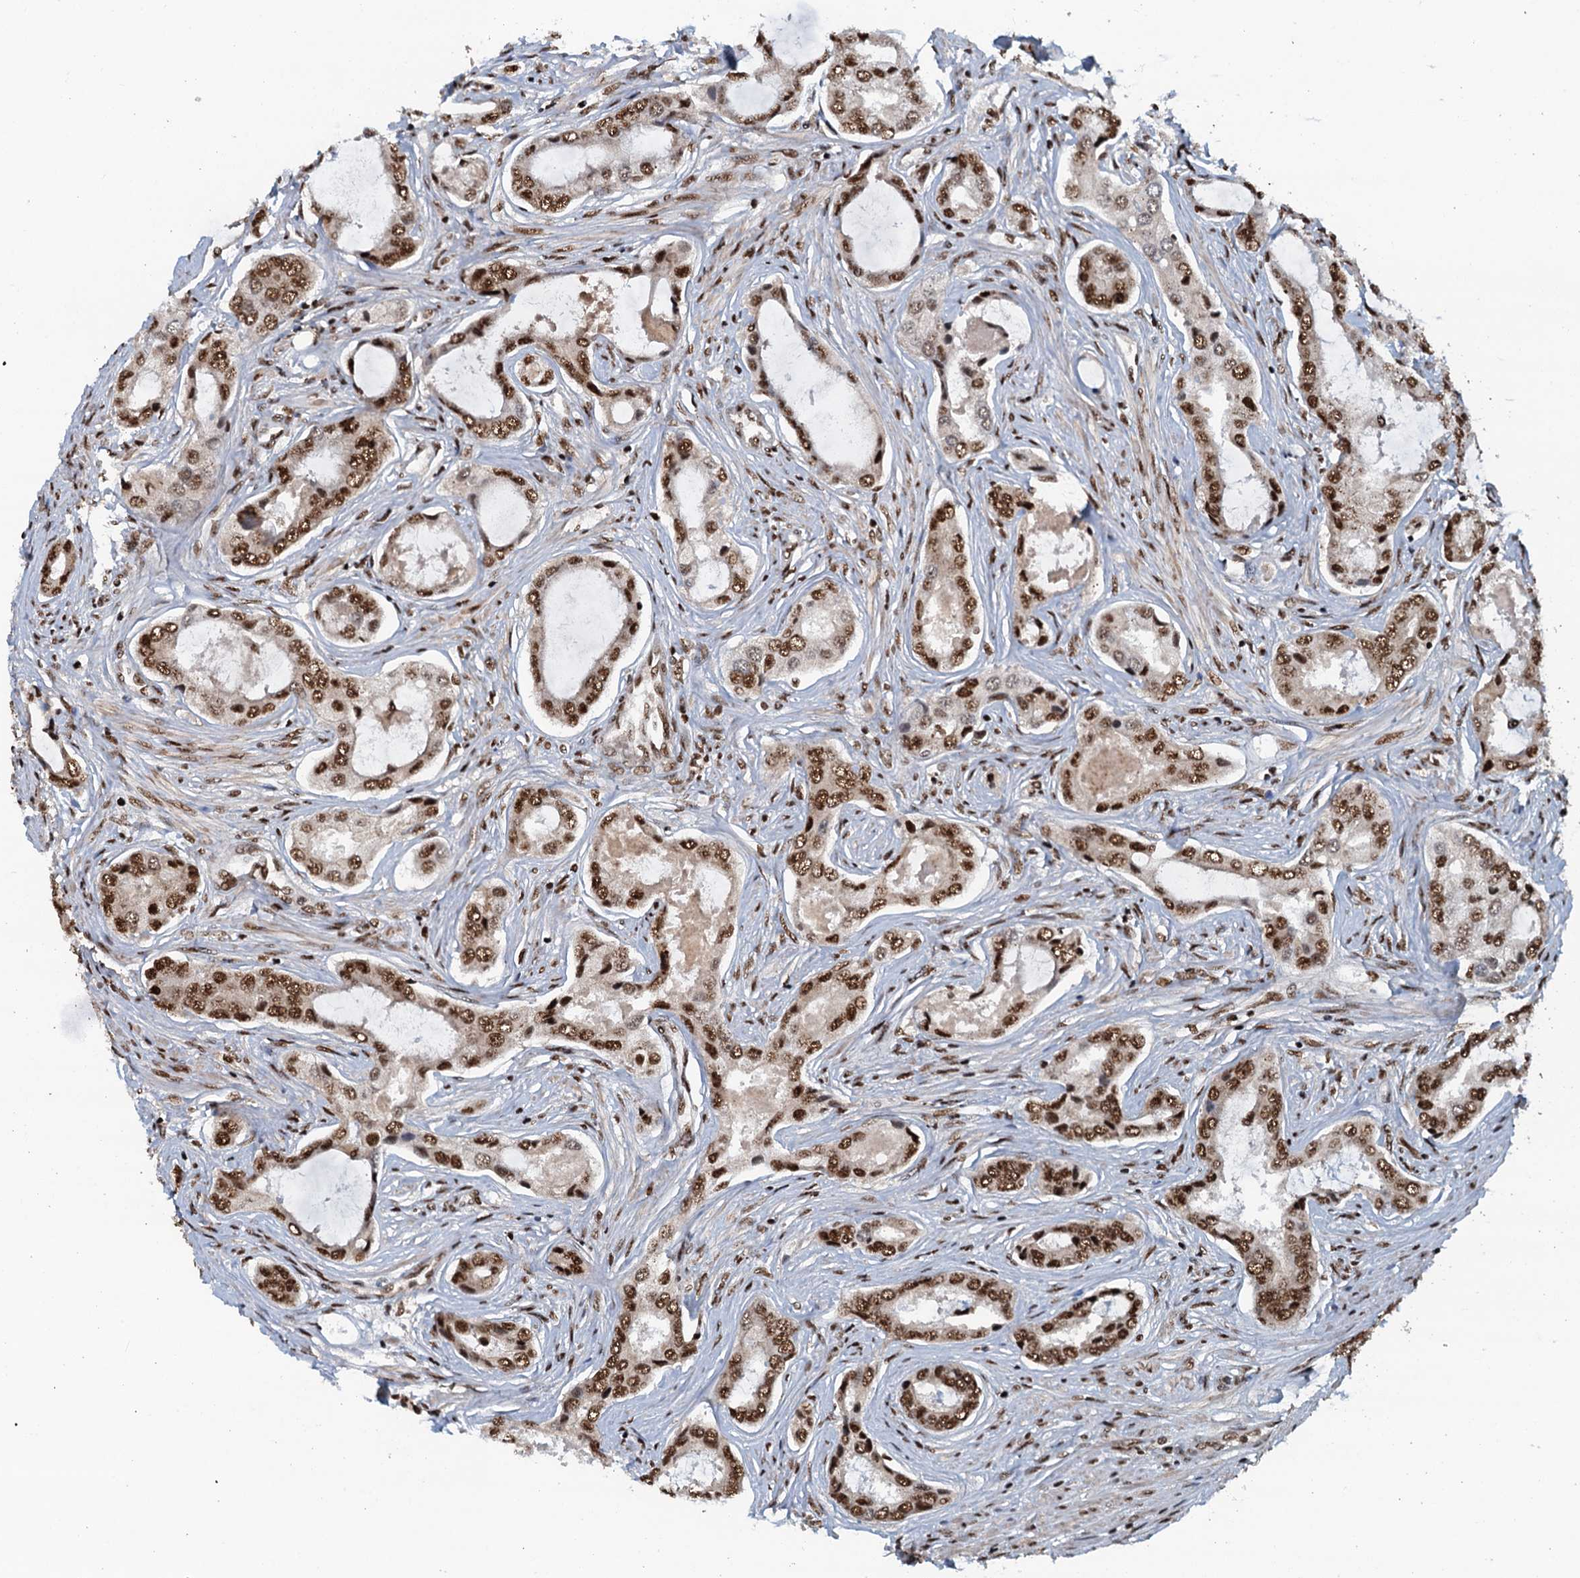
{"staining": {"intensity": "strong", "quantity": ">75%", "location": "nuclear"}, "tissue": "prostate cancer", "cell_type": "Tumor cells", "image_type": "cancer", "snomed": [{"axis": "morphology", "description": "Adenocarcinoma, Low grade"}, {"axis": "topography", "description": "Prostate"}], "caption": "DAB (3,3'-diaminobenzidine) immunohistochemical staining of prostate cancer (adenocarcinoma (low-grade)) displays strong nuclear protein staining in about >75% of tumor cells.", "gene": "ZC3H18", "patient": {"sex": "male", "age": 68}}